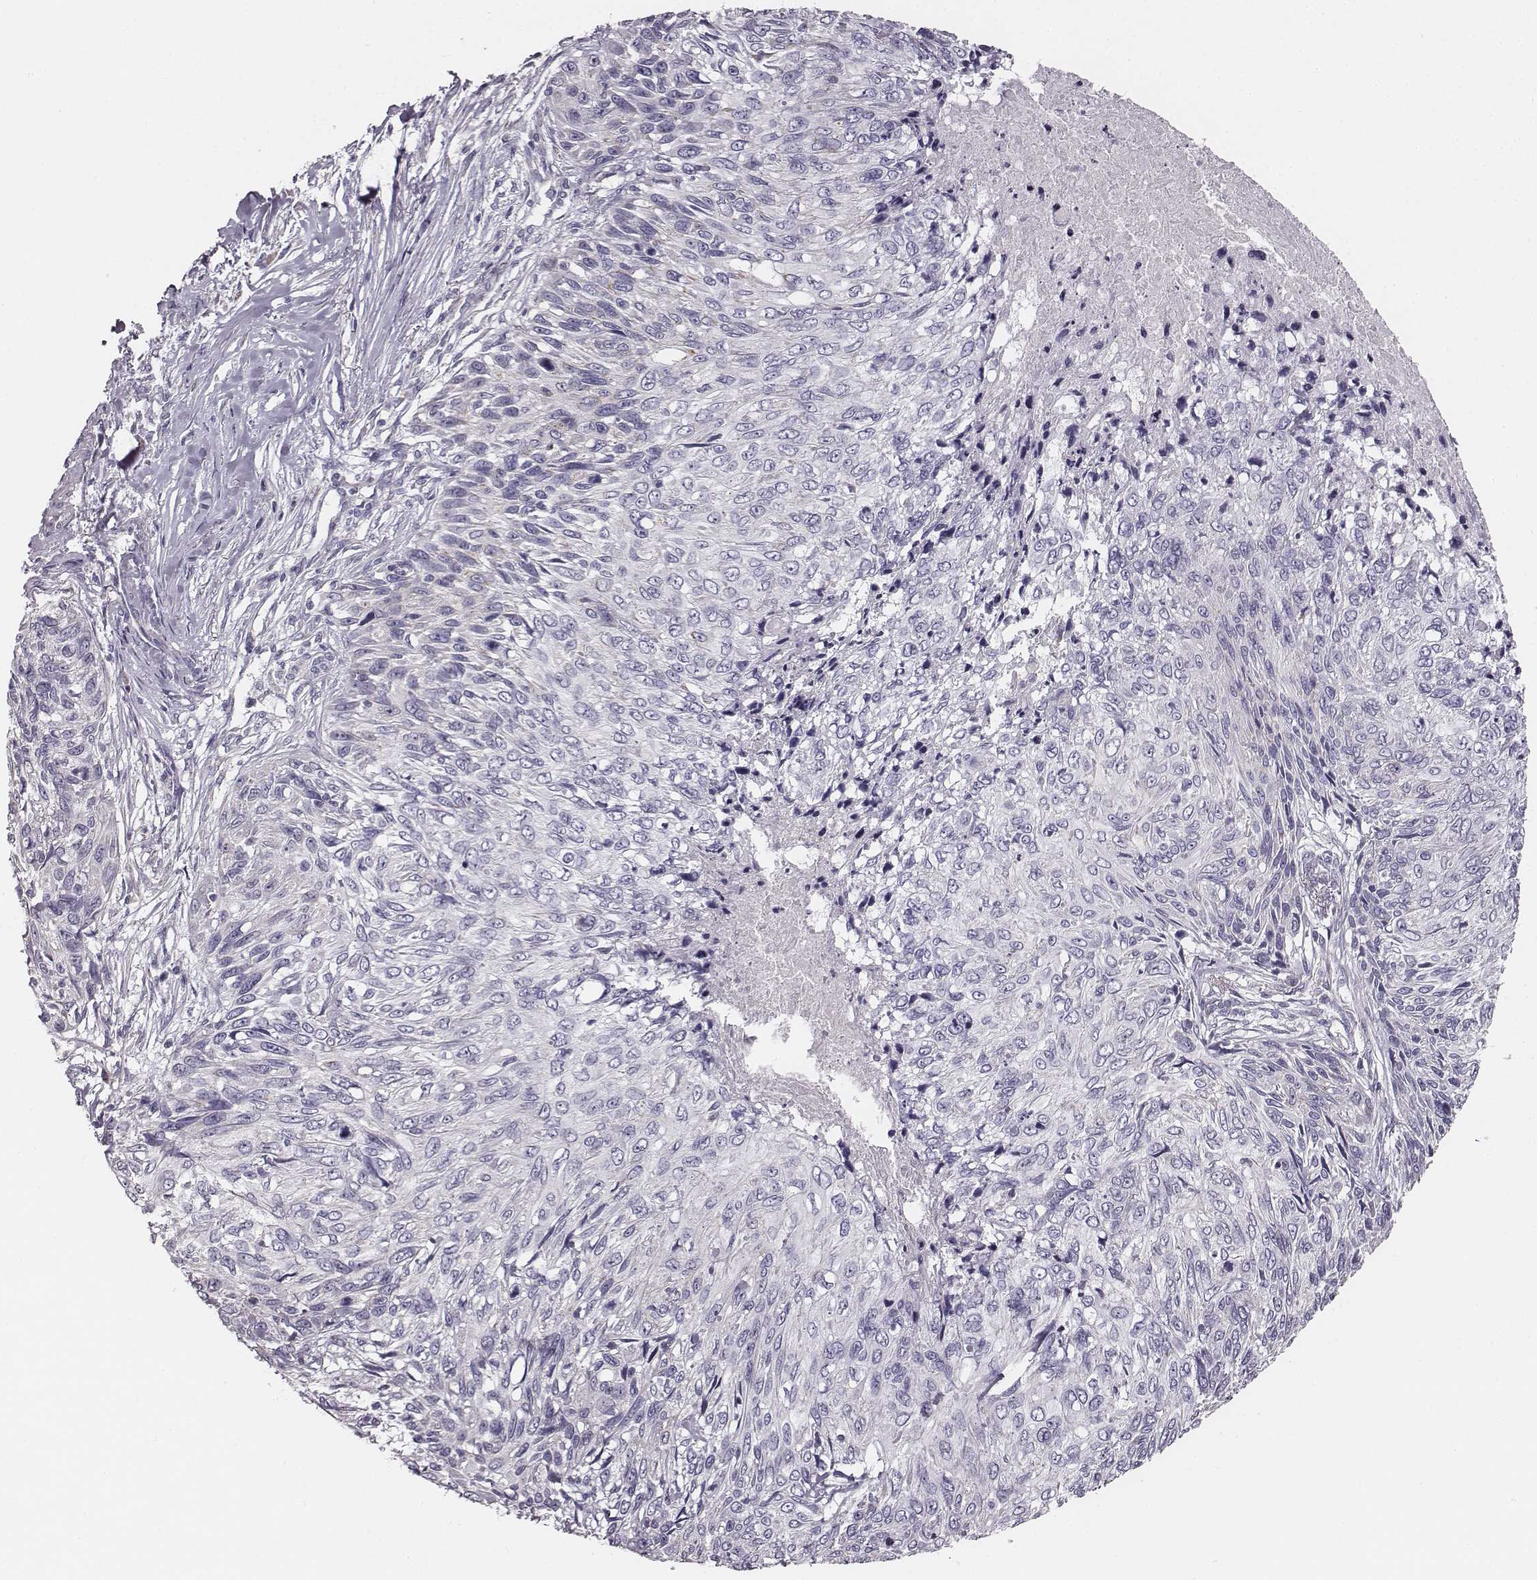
{"staining": {"intensity": "negative", "quantity": "none", "location": "none"}, "tissue": "skin cancer", "cell_type": "Tumor cells", "image_type": "cancer", "snomed": [{"axis": "morphology", "description": "Squamous cell carcinoma, NOS"}, {"axis": "topography", "description": "Skin"}], "caption": "This is a photomicrograph of IHC staining of skin squamous cell carcinoma, which shows no positivity in tumor cells.", "gene": "UBL4B", "patient": {"sex": "male", "age": 92}}